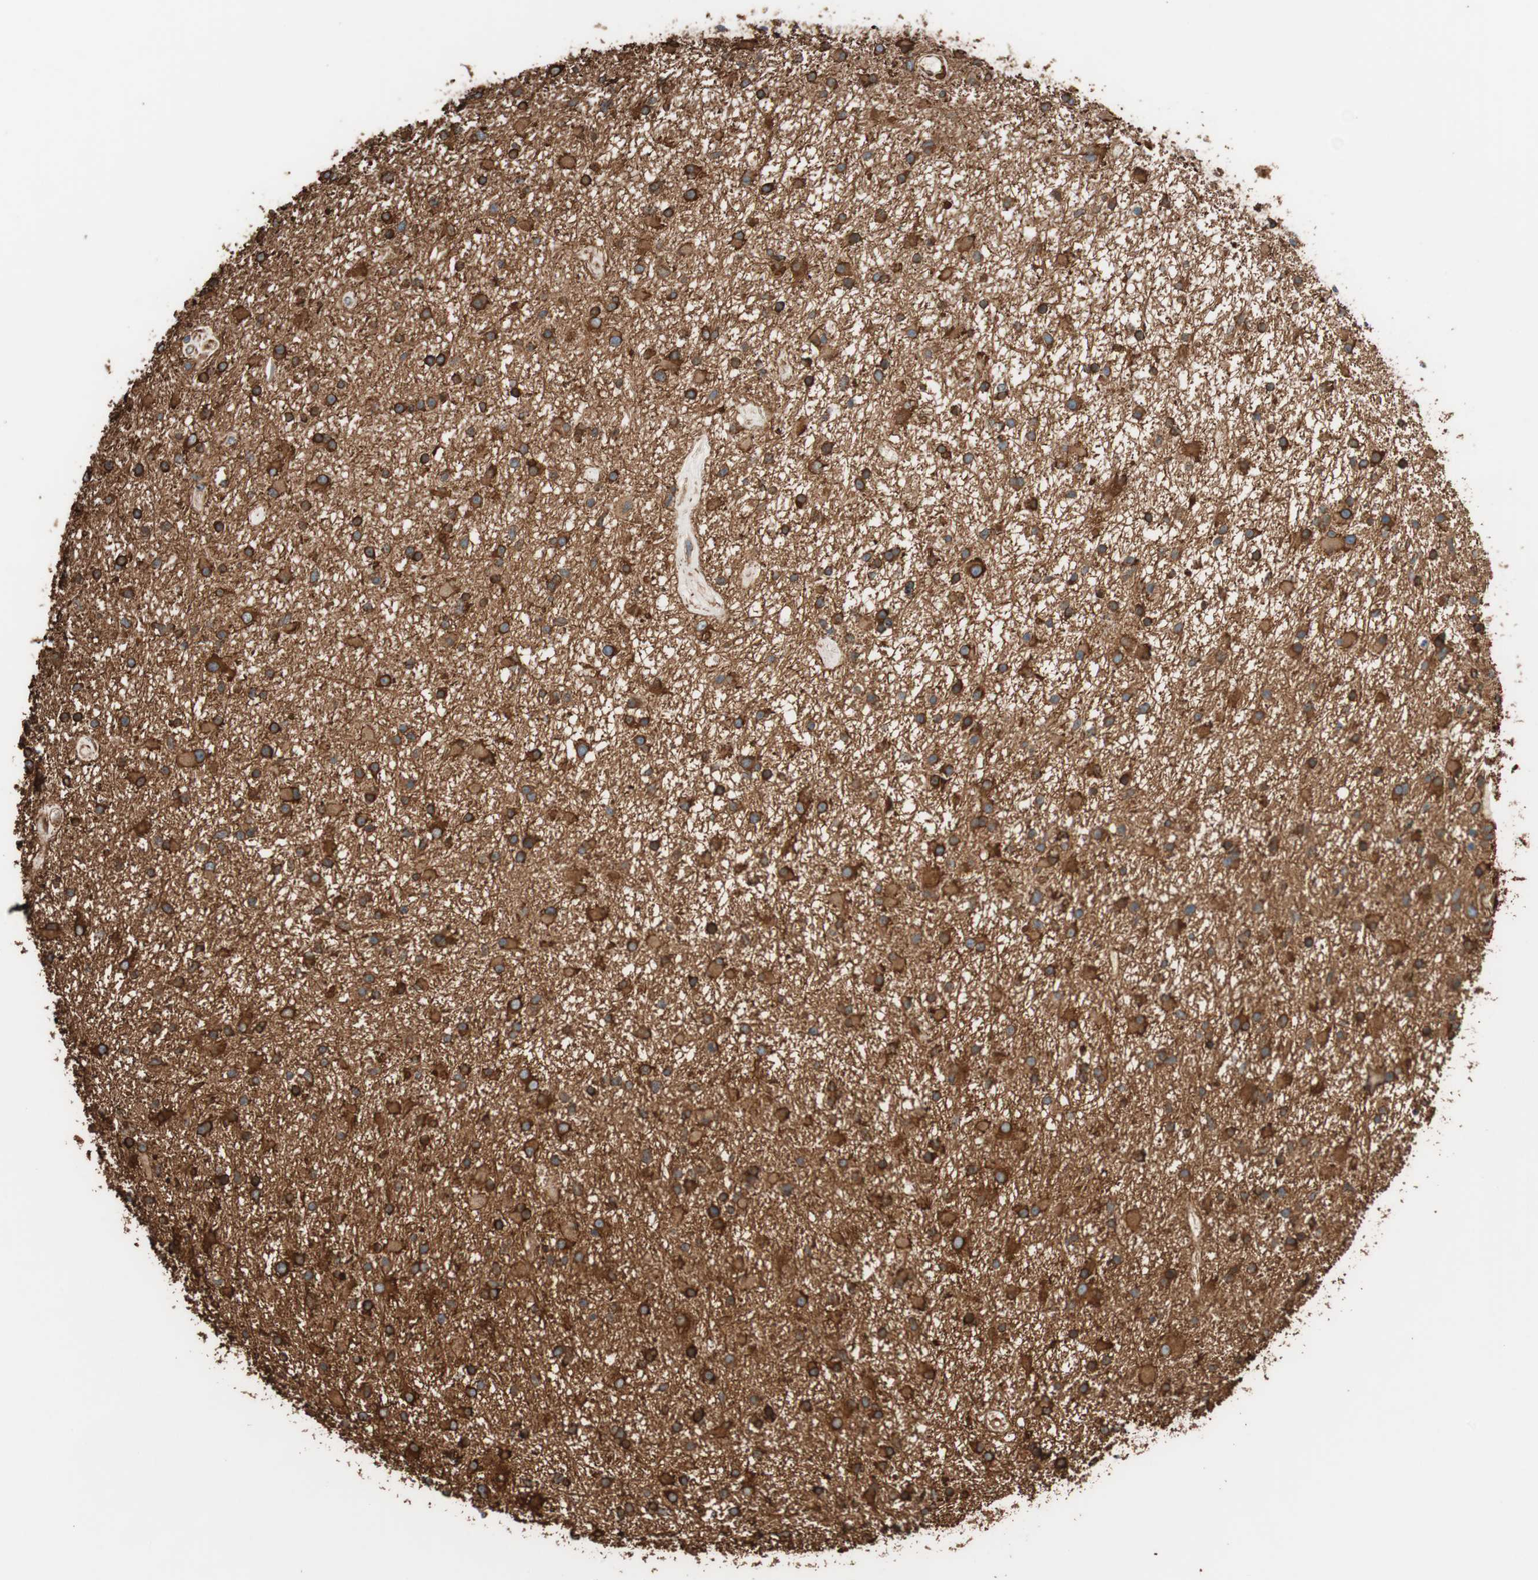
{"staining": {"intensity": "strong", "quantity": ">75%", "location": "cytoplasmic/membranous"}, "tissue": "glioma", "cell_type": "Tumor cells", "image_type": "cancer", "snomed": [{"axis": "morphology", "description": "Glioma, malignant, High grade"}, {"axis": "topography", "description": "Brain"}], "caption": "Approximately >75% of tumor cells in malignant glioma (high-grade) exhibit strong cytoplasmic/membranous protein expression as visualized by brown immunohistochemical staining.", "gene": "GPSM2", "patient": {"sex": "male", "age": 33}}